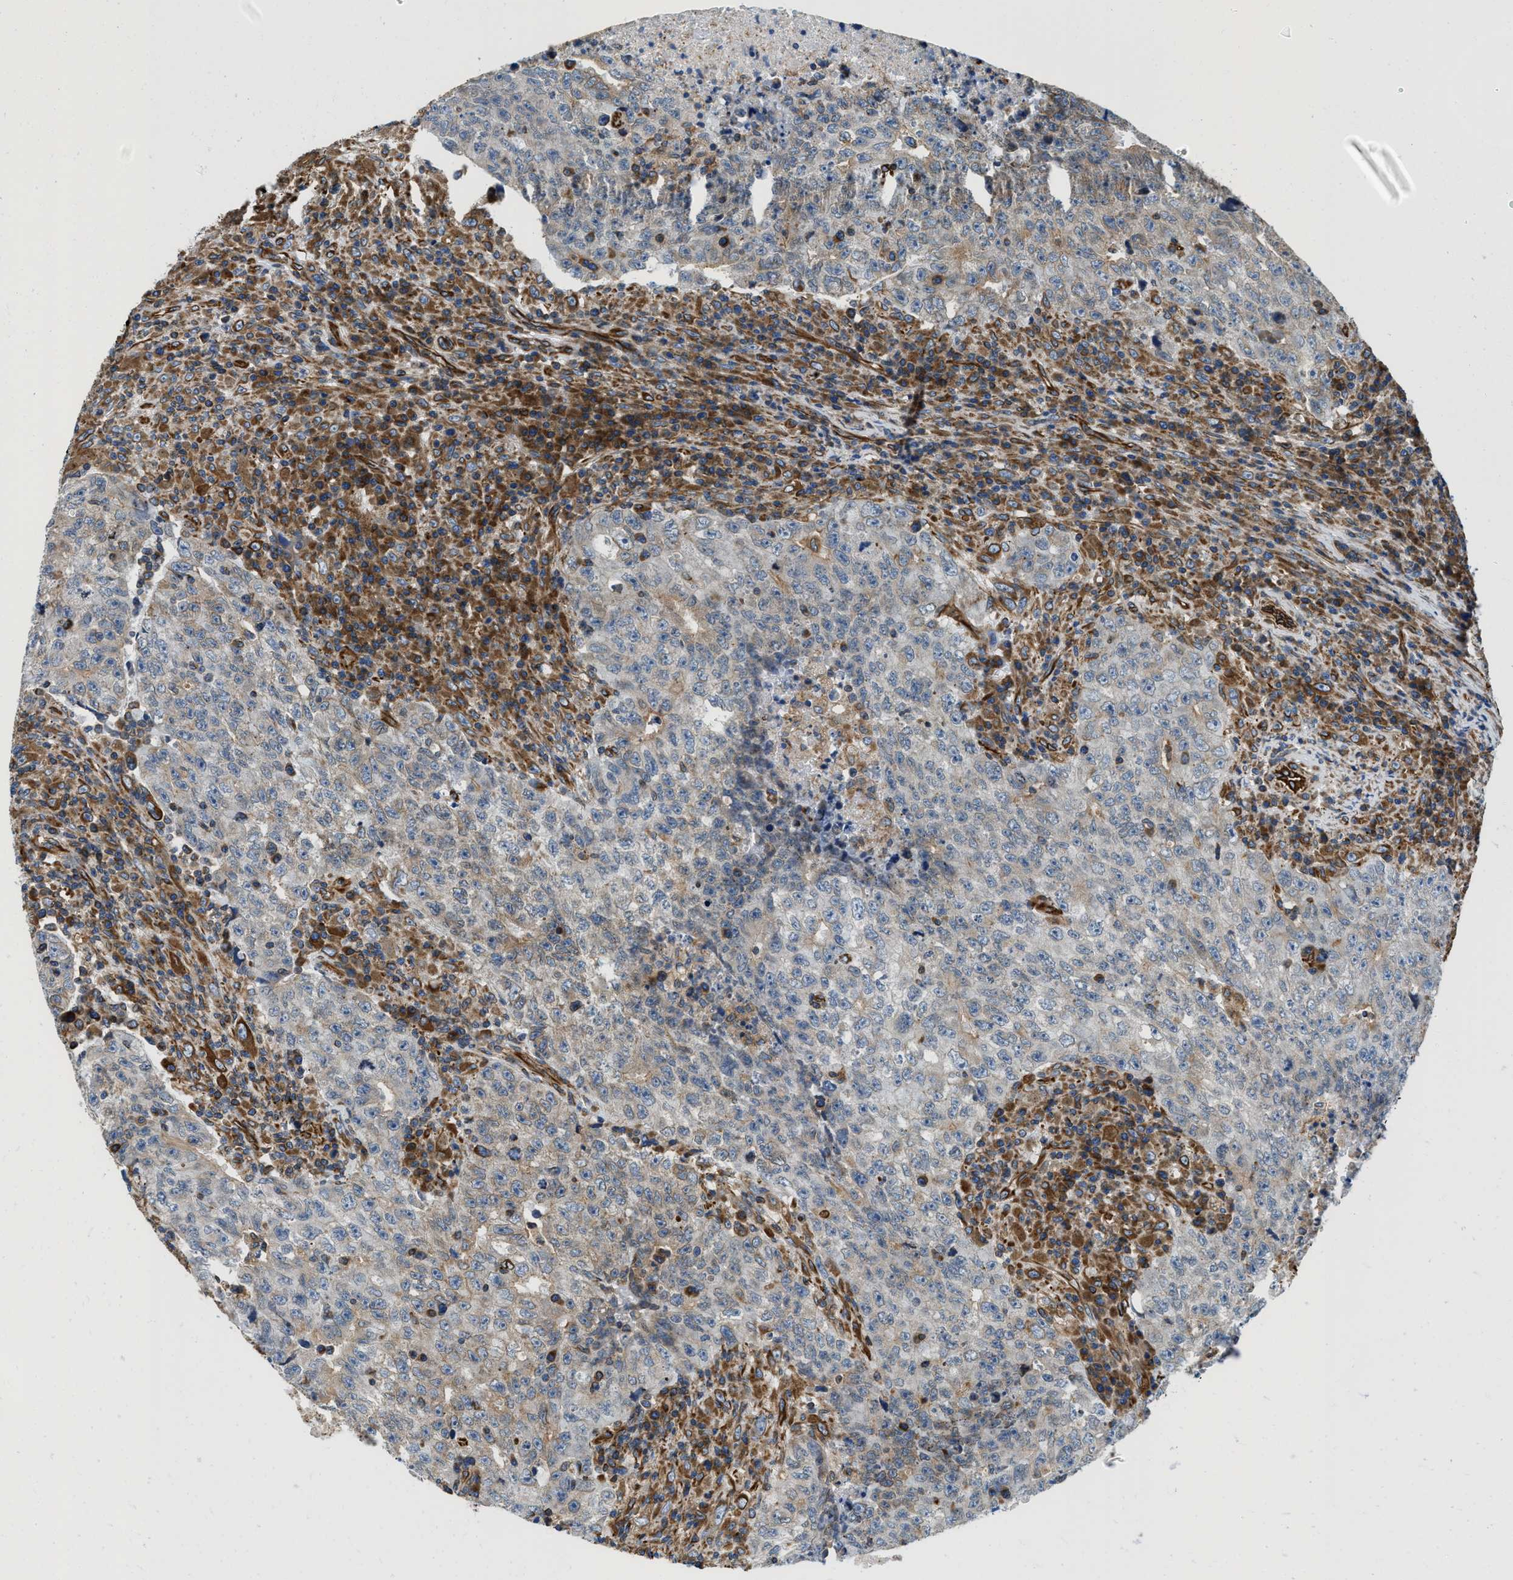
{"staining": {"intensity": "negative", "quantity": "none", "location": "none"}, "tissue": "testis cancer", "cell_type": "Tumor cells", "image_type": "cancer", "snomed": [{"axis": "morphology", "description": "Necrosis, NOS"}, {"axis": "morphology", "description": "Carcinoma, Embryonal, NOS"}, {"axis": "topography", "description": "Testis"}], "caption": "IHC histopathology image of testis cancer (embryonal carcinoma) stained for a protein (brown), which displays no staining in tumor cells.", "gene": "HSD17B12", "patient": {"sex": "male", "age": 19}}